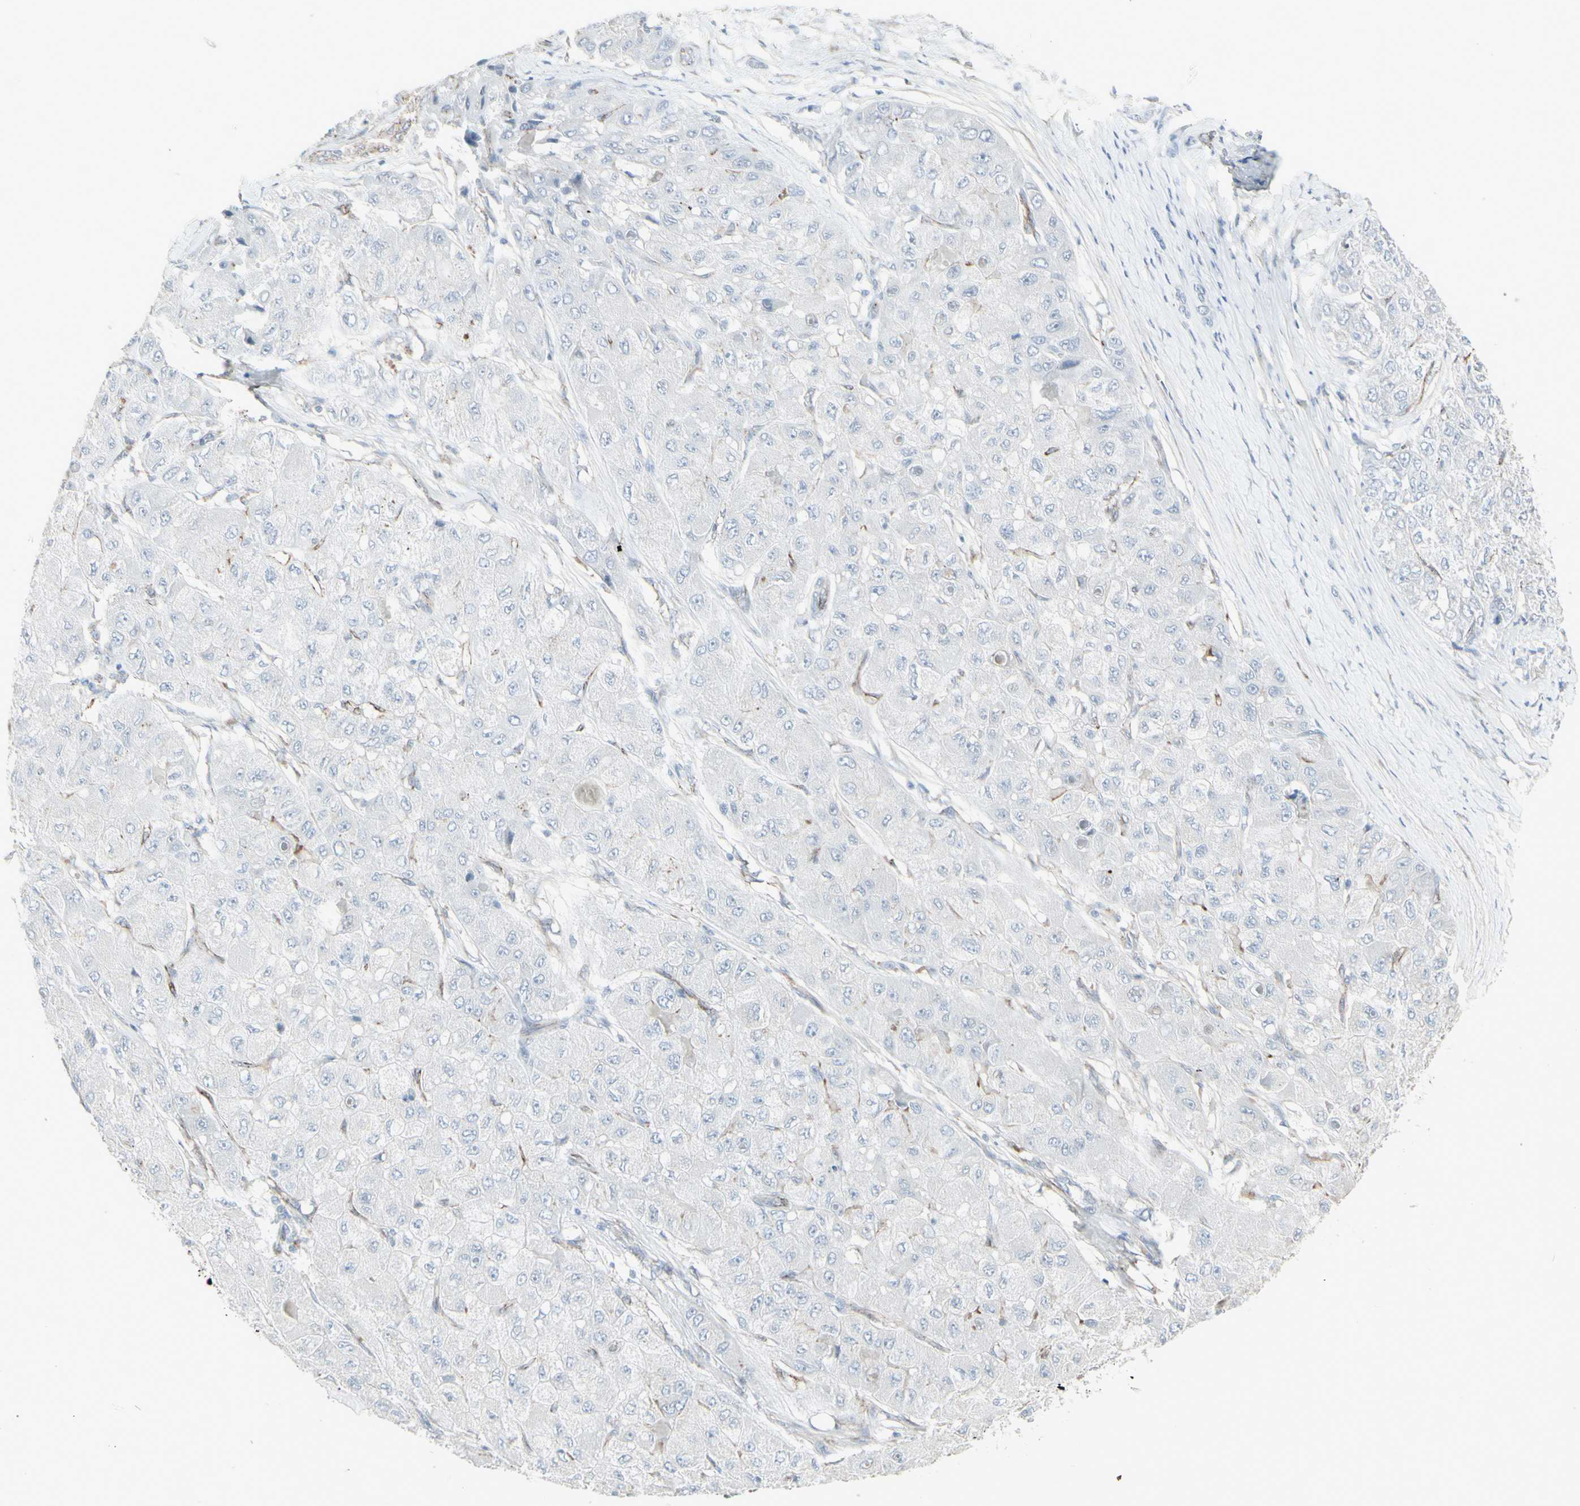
{"staining": {"intensity": "negative", "quantity": "none", "location": "none"}, "tissue": "liver cancer", "cell_type": "Tumor cells", "image_type": "cancer", "snomed": [{"axis": "morphology", "description": "Carcinoma, Hepatocellular, NOS"}, {"axis": "topography", "description": "Liver"}], "caption": "Photomicrograph shows no protein expression in tumor cells of liver cancer tissue. (DAB (3,3'-diaminobenzidine) immunohistochemistry (IHC) visualized using brightfield microscopy, high magnification).", "gene": "GJA1", "patient": {"sex": "male", "age": 80}}